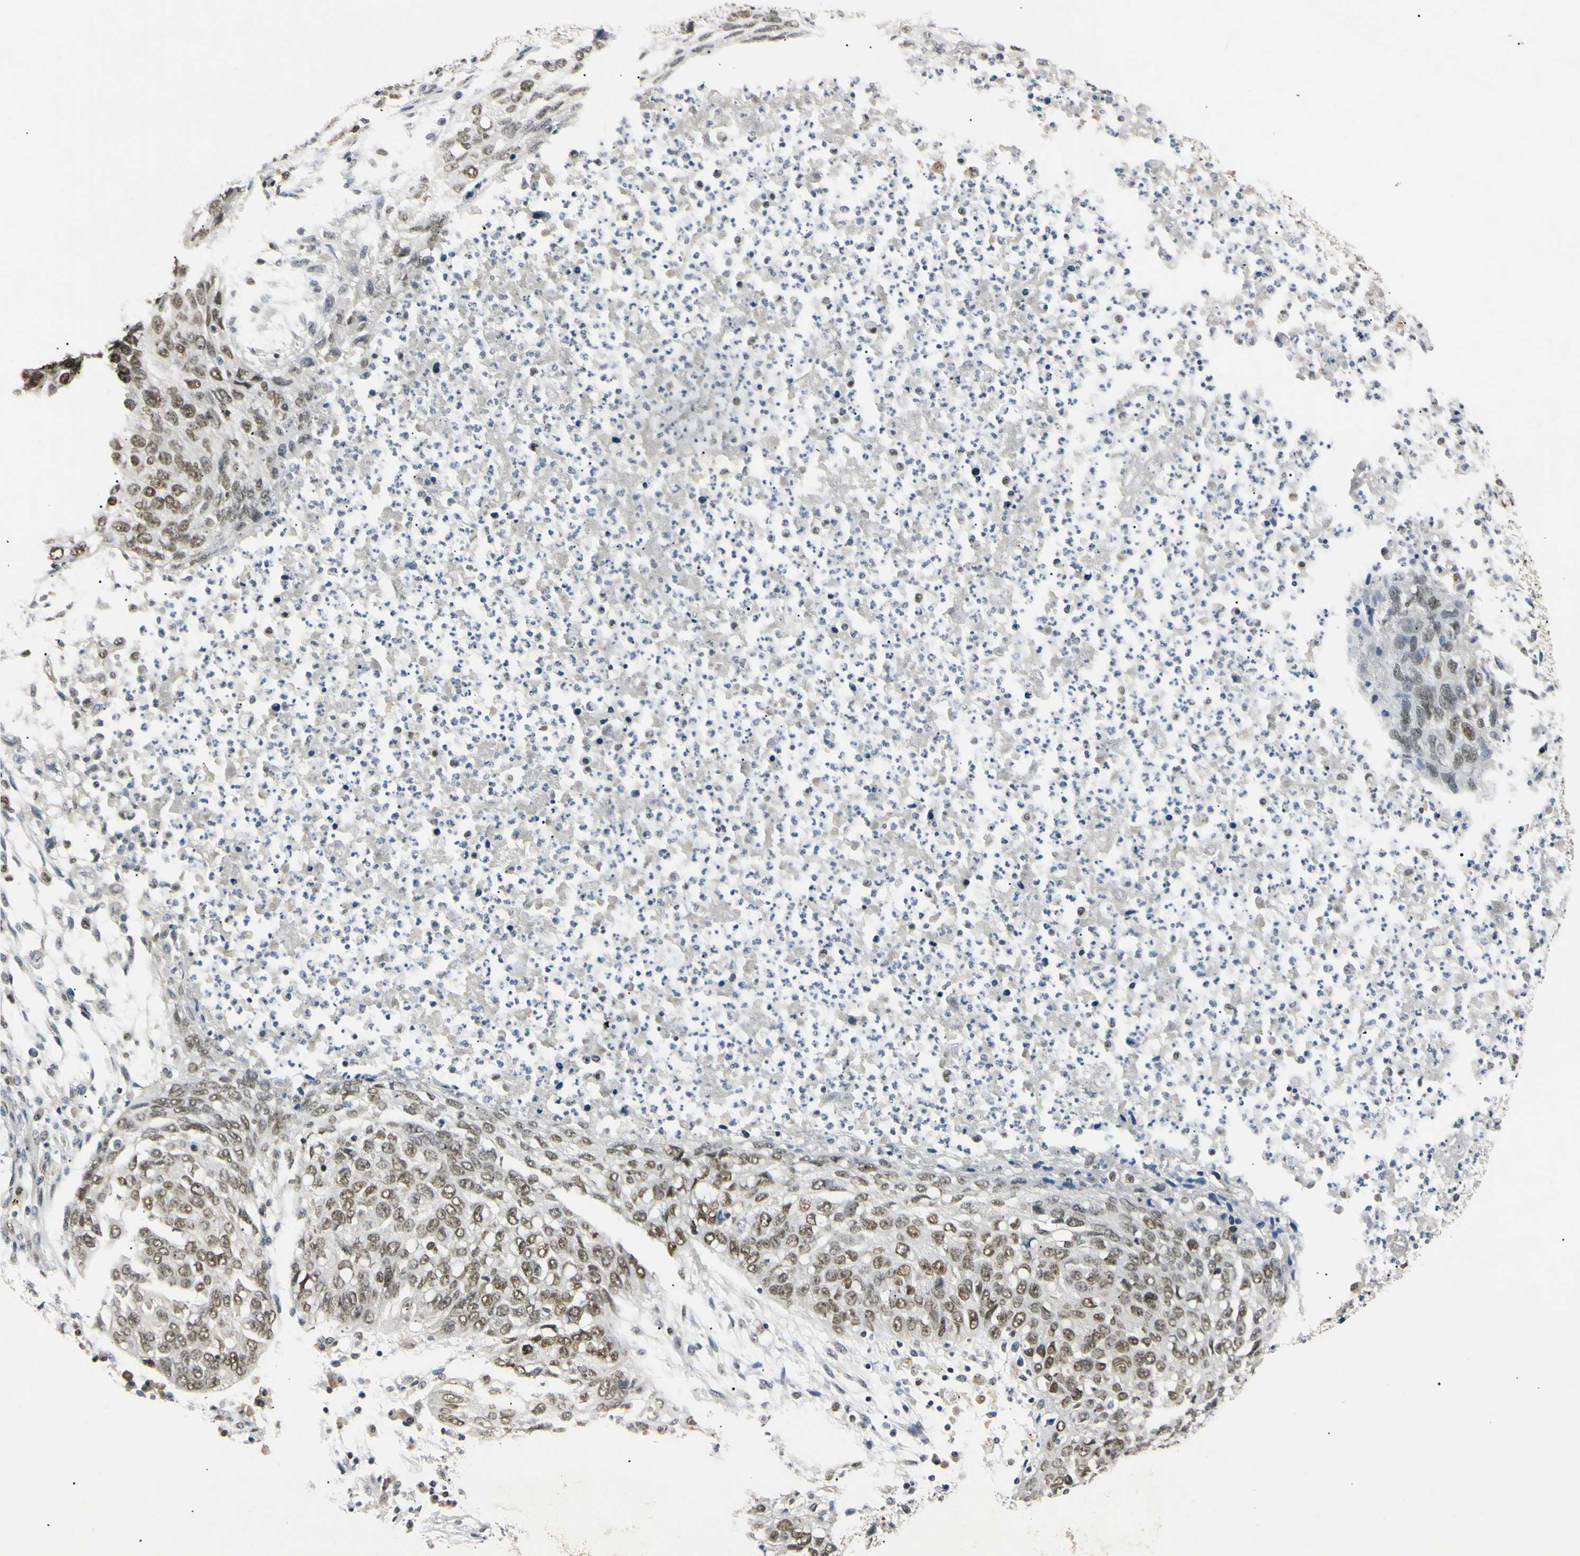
{"staining": {"intensity": "moderate", "quantity": ">75%", "location": "nuclear"}, "tissue": "lung cancer", "cell_type": "Tumor cells", "image_type": "cancer", "snomed": [{"axis": "morphology", "description": "Squamous cell carcinoma, NOS"}, {"axis": "topography", "description": "Lung"}], "caption": "There is medium levels of moderate nuclear staining in tumor cells of squamous cell carcinoma (lung), as demonstrated by immunohistochemical staining (brown color).", "gene": "SMARCA5", "patient": {"sex": "female", "age": 63}}